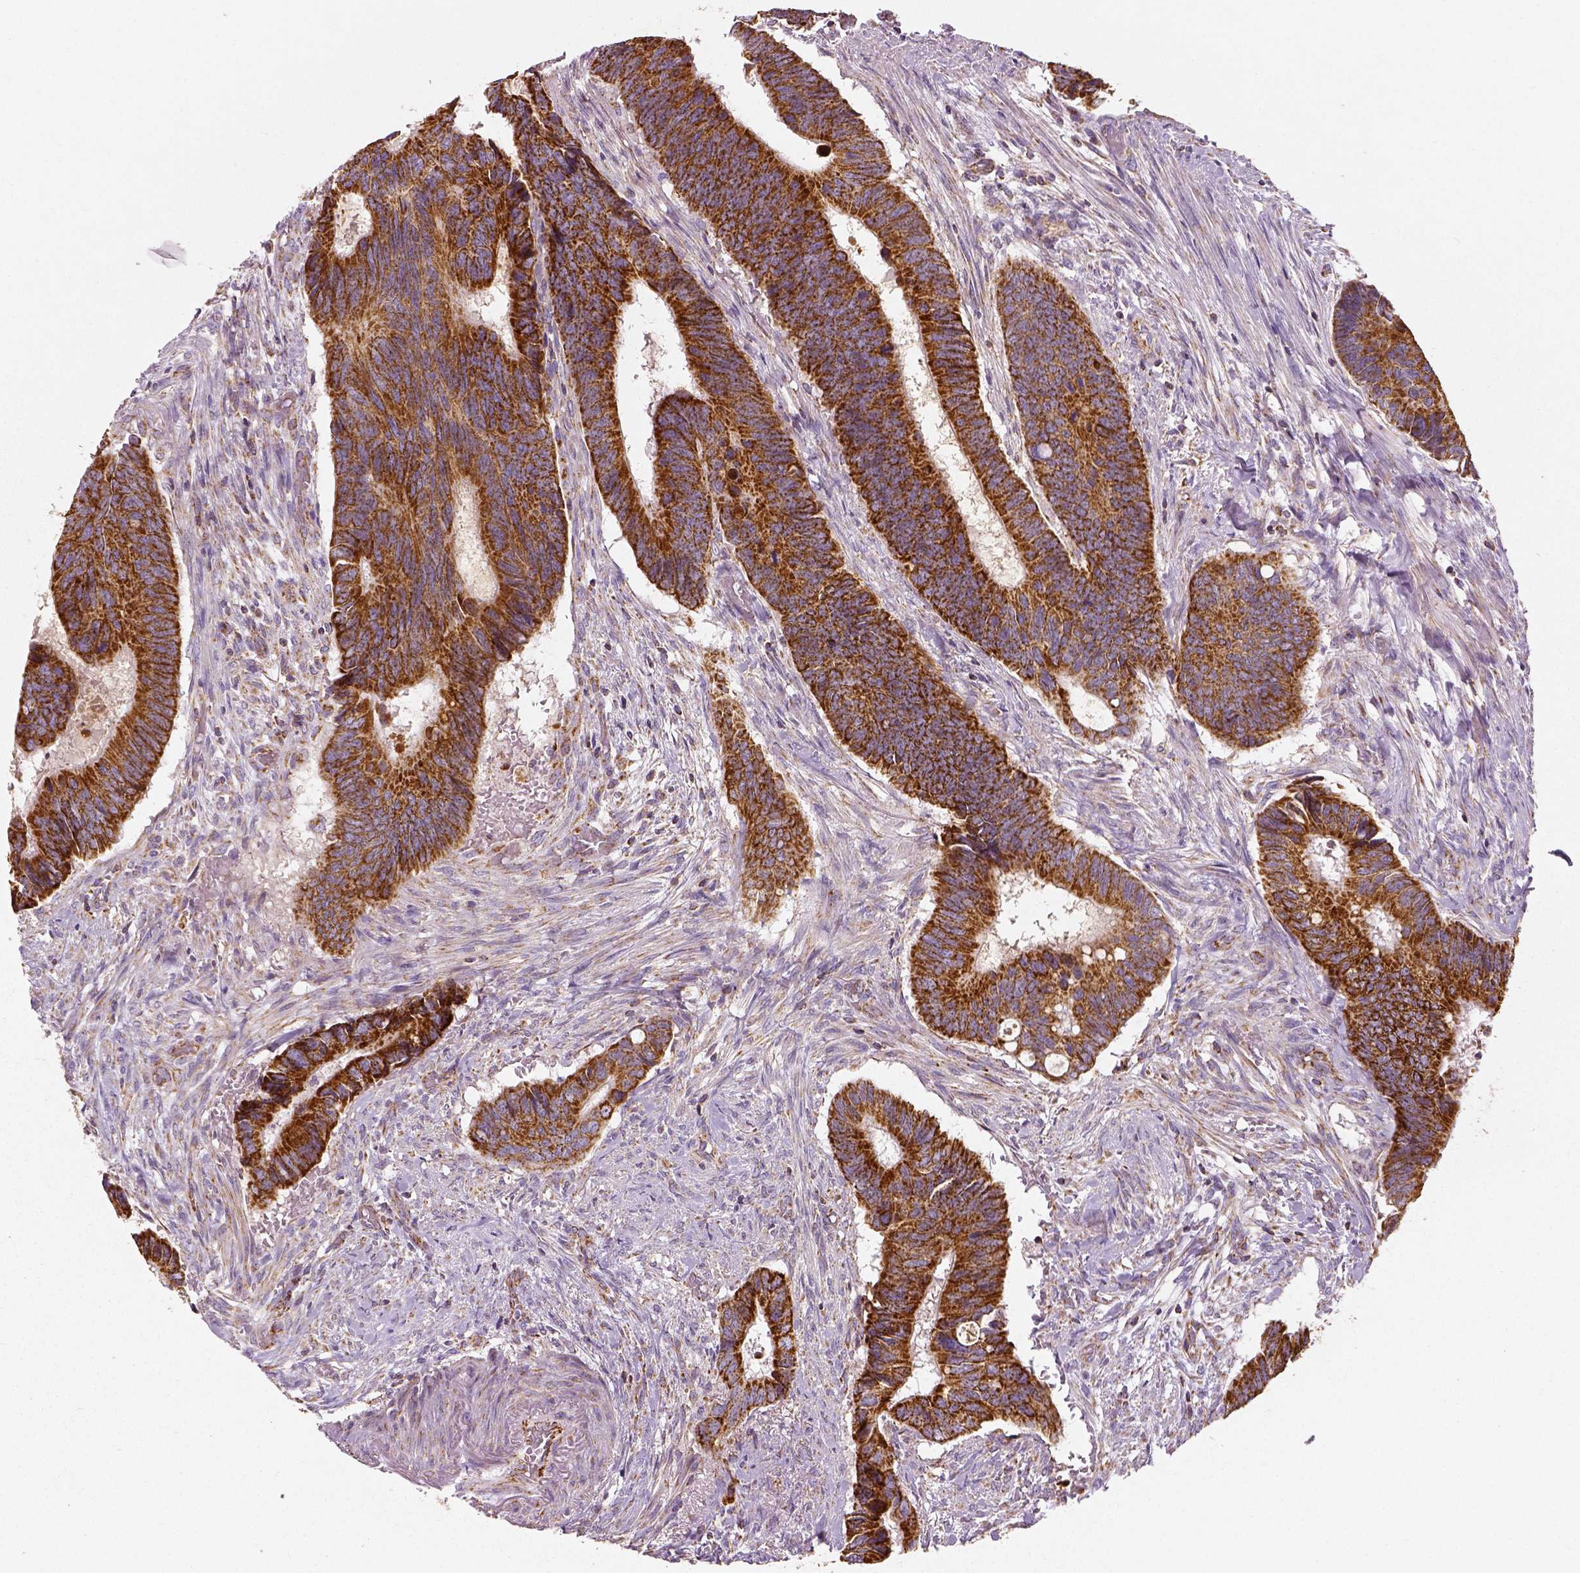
{"staining": {"intensity": "strong", "quantity": ">75%", "location": "cytoplasmic/membranous"}, "tissue": "colorectal cancer", "cell_type": "Tumor cells", "image_type": "cancer", "snomed": [{"axis": "morphology", "description": "Adenocarcinoma, NOS"}, {"axis": "topography", "description": "Colon"}], "caption": "Colorectal cancer (adenocarcinoma) tissue displays strong cytoplasmic/membranous expression in about >75% of tumor cells", "gene": "PGAM5", "patient": {"sex": "male", "age": 49}}